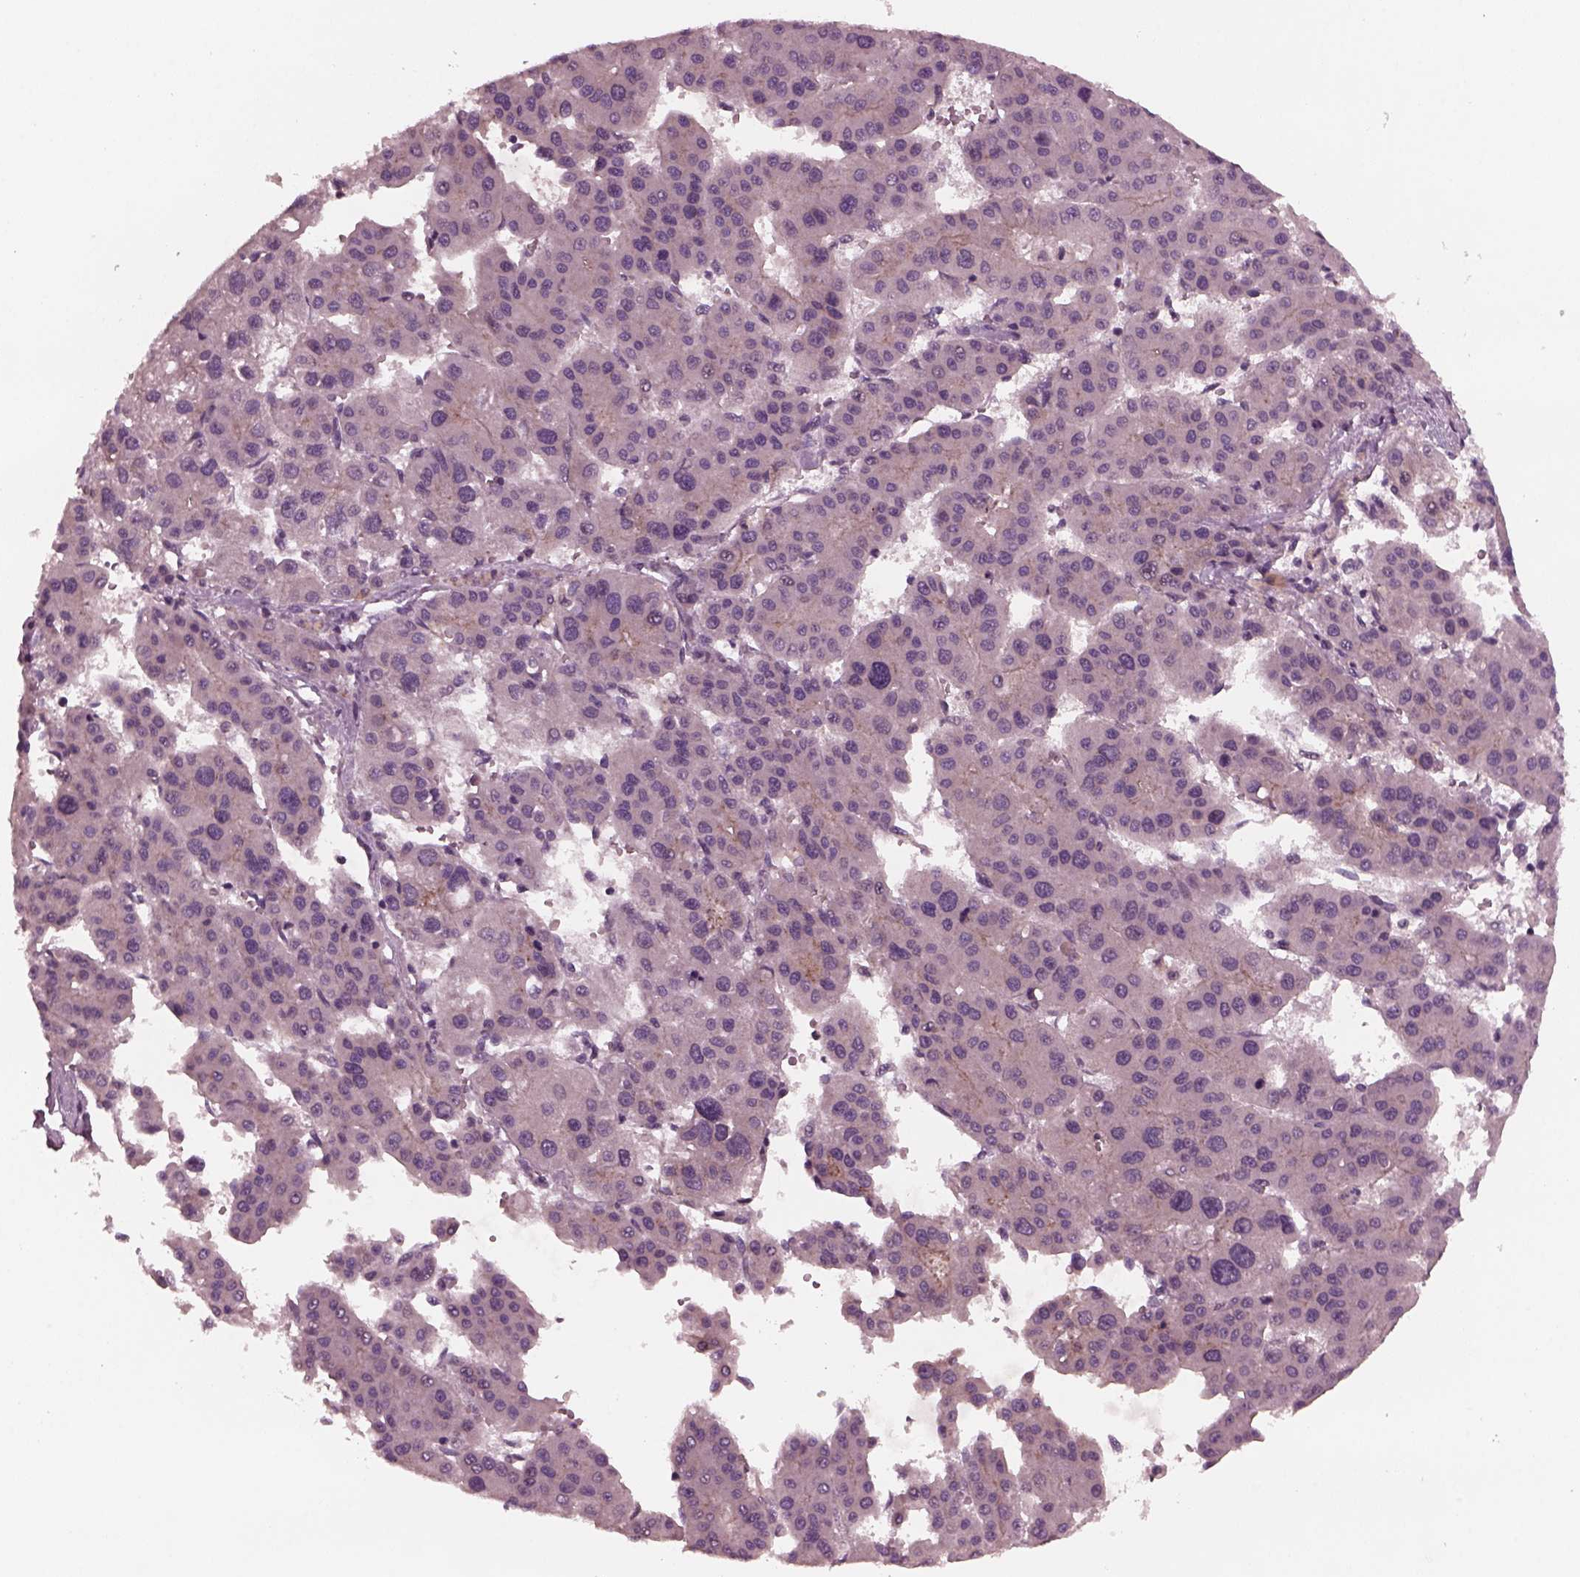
{"staining": {"intensity": "negative", "quantity": "none", "location": "none"}, "tissue": "liver cancer", "cell_type": "Tumor cells", "image_type": "cancer", "snomed": [{"axis": "morphology", "description": "Carcinoma, Hepatocellular, NOS"}, {"axis": "topography", "description": "Liver"}], "caption": "An image of liver cancer stained for a protein demonstrates no brown staining in tumor cells. (DAB (3,3'-diaminobenzidine) immunohistochemistry (IHC) visualized using brightfield microscopy, high magnification).", "gene": "TUBG1", "patient": {"sex": "male", "age": 73}}